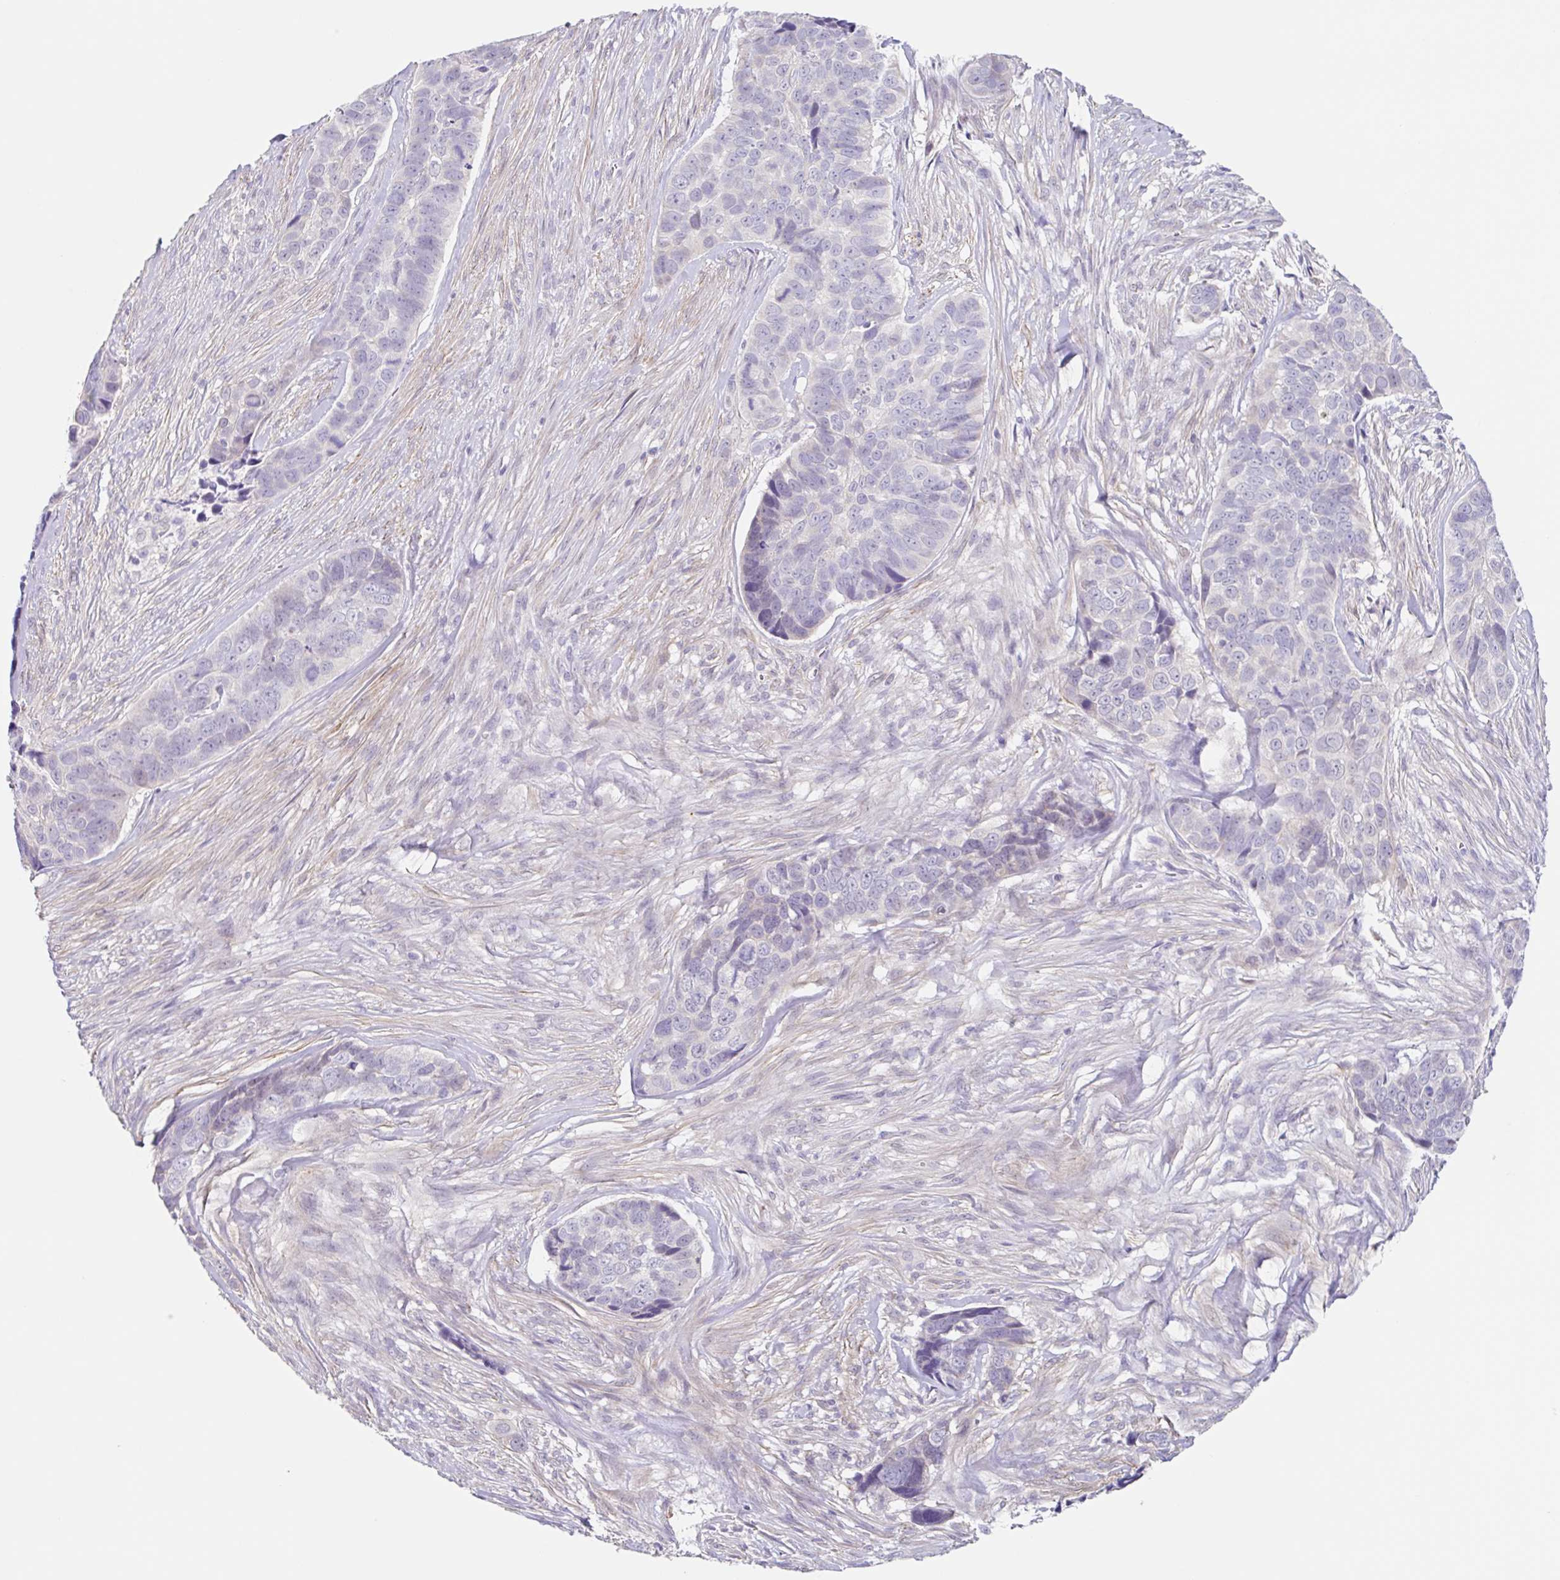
{"staining": {"intensity": "negative", "quantity": "none", "location": "none"}, "tissue": "skin cancer", "cell_type": "Tumor cells", "image_type": "cancer", "snomed": [{"axis": "morphology", "description": "Basal cell carcinoma"}, {"axis": "topography", "description": "Skin"}], "caption": "This photomicrograph is of skin cancer stained with immunohistochemistry to label a protein in brown with the nuclei are counter-stained blue. There is no positivity in tumor cells.", "gene": "DCAF17", "patient": {"sex": "female", "age": 82}}